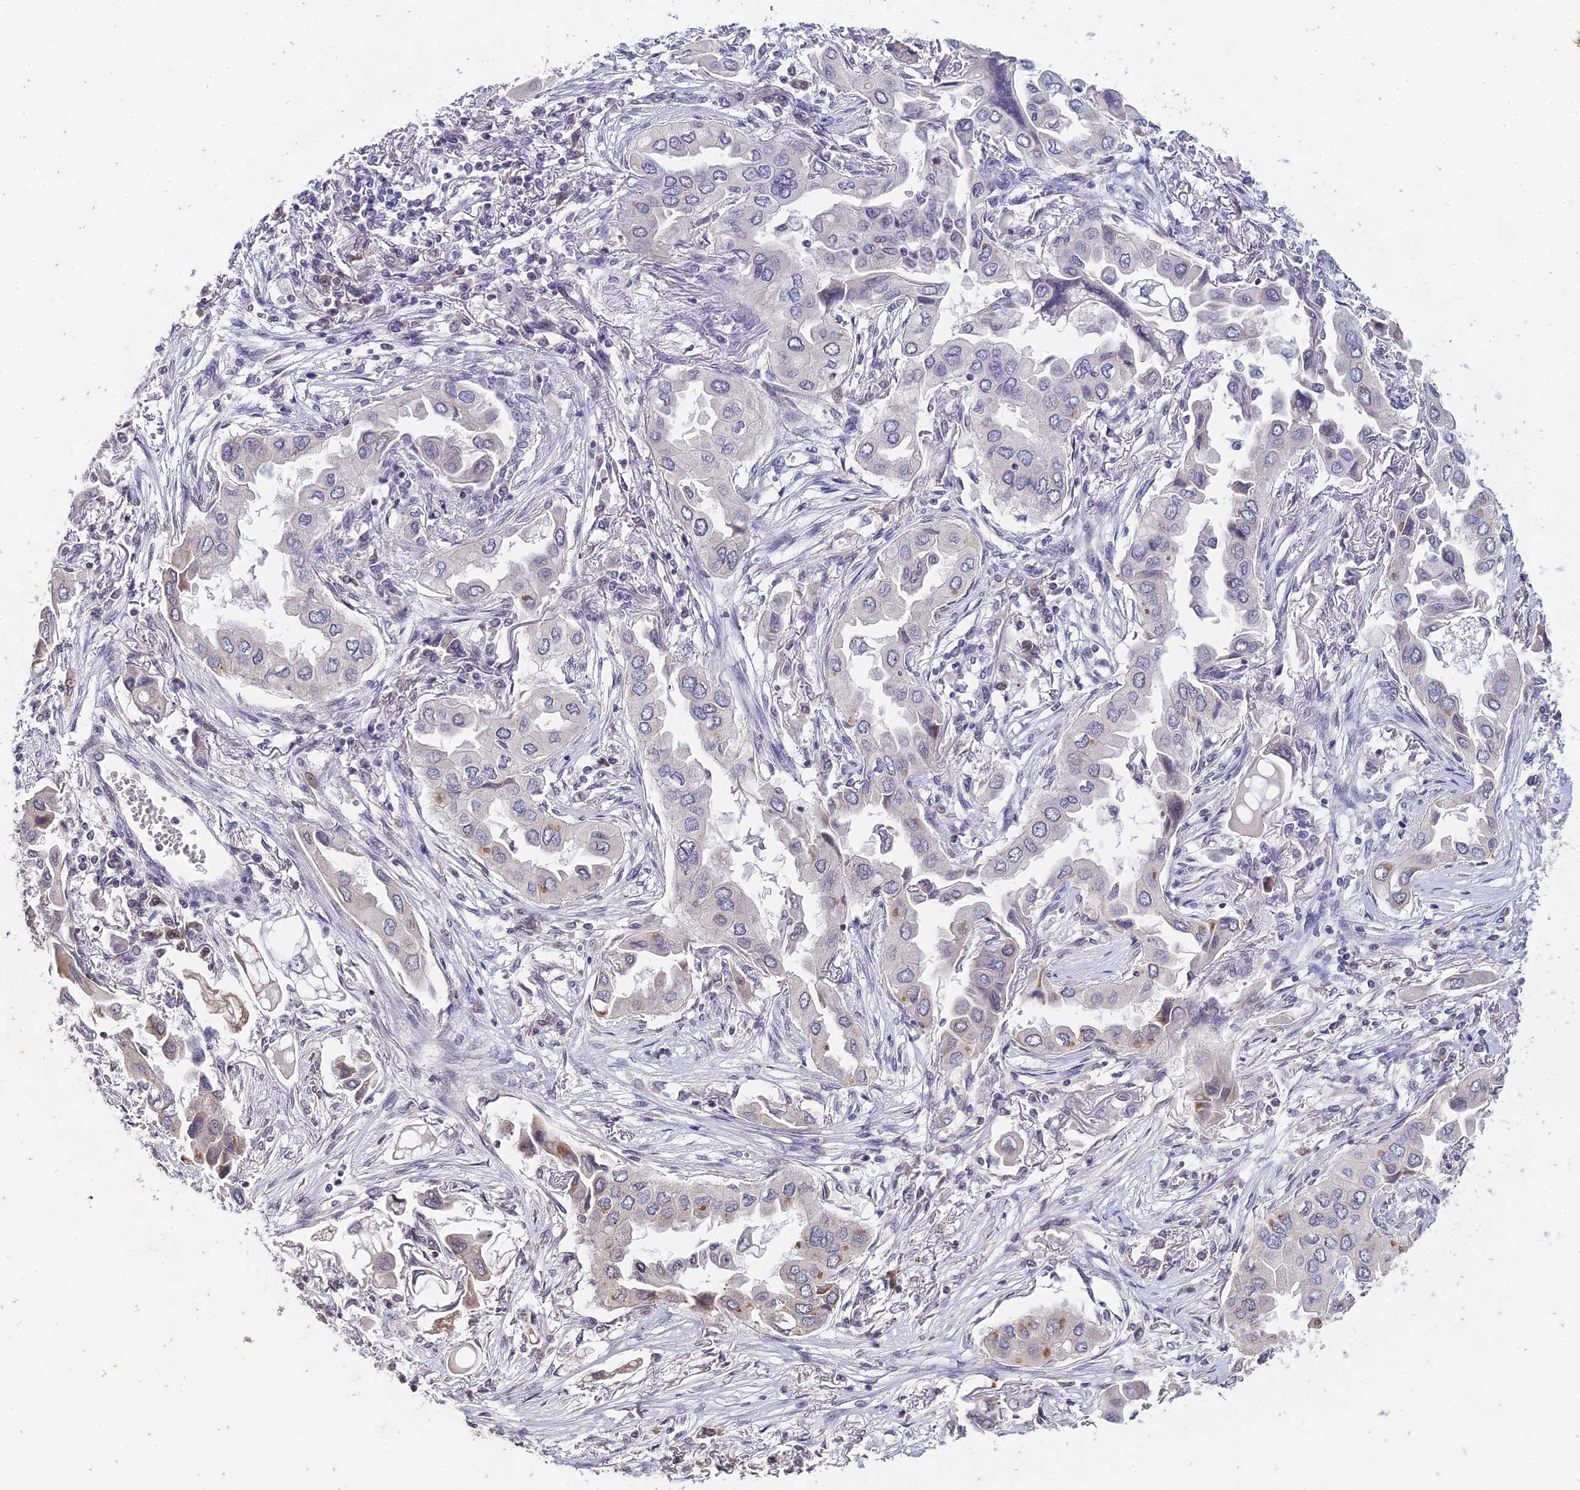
{"staining": {"intensity": "negative", "quantity": "none", "location": "none"}, "tissue": "lung cancer", "cell_type": "Tumor cells", "image_type": "cancer", "snomed": [{"axis": "morphology", "description": "Adenocarcinoma, NOS"}, {"axis": "topography", "description": "Lung"}], "caption": "Immunohistochemistry (IHC) of human lung adenocarcinoma exhibits no positivity in tumor cells. (Brightfield microscopy of DAB (3,3'-diaminobenzidine) IHC at high magnification).", "gene": "PRR22", "patient": {"sex": "female", "age": 76}}